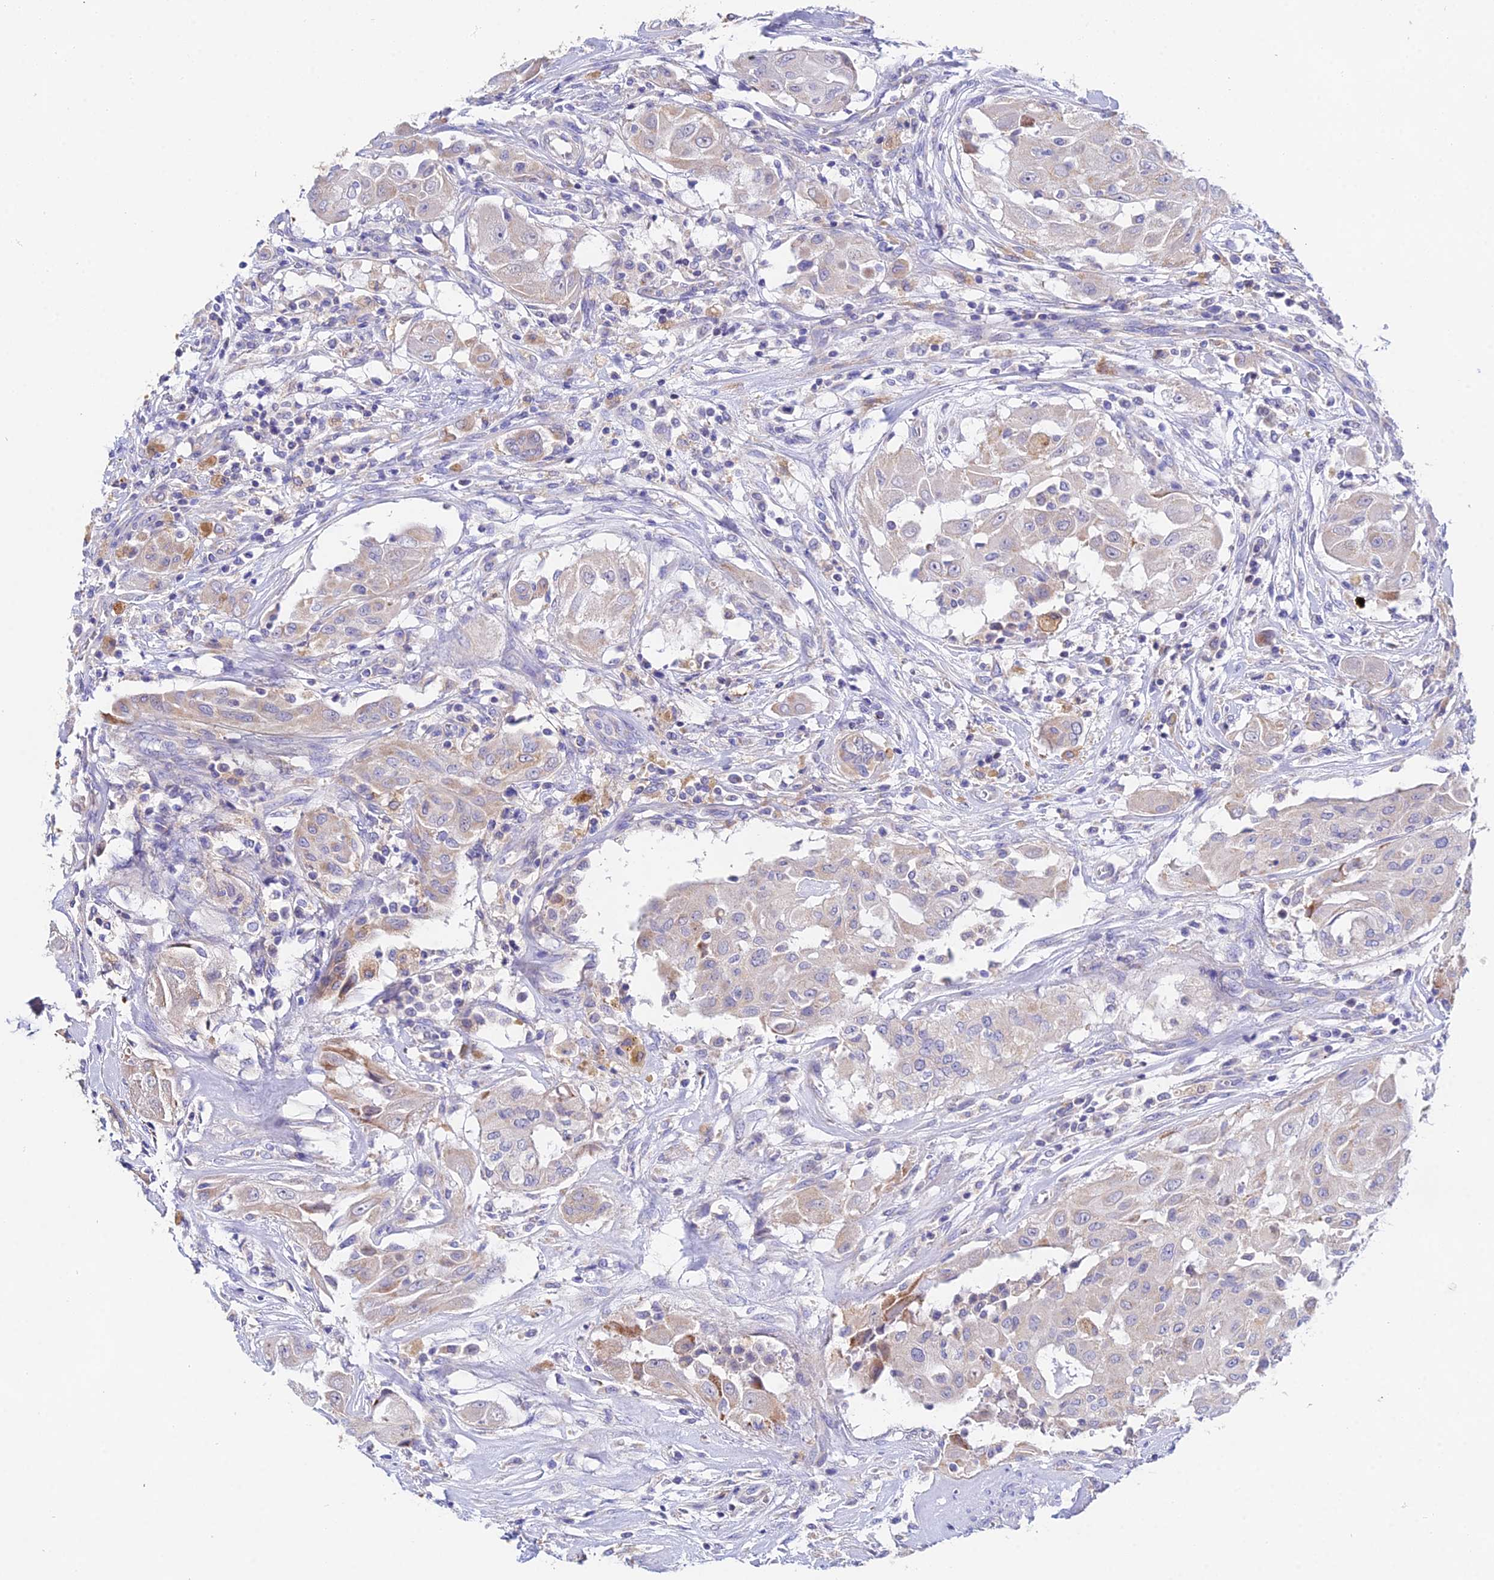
{"staining": {"intensity": "weak", "quantity": "<25%", "location": "cytoplasmic/membranous"}, "tissue": "thyroid cancer", "cell_type": "Tumor cells", "image_type": "cancer", "snomed": [{"axis": "morphology", "description": "Papillary adenocarcinoma, NOS"}, {"axis": "topography", "description": "Thyroid gland"}], "caption": "The micrograph displays no staining of tumor cells in papillary adenocarcinoma (thyroid).", "gene": "PPP2R2C", "patient": {"sex": "female", "age": 59}}